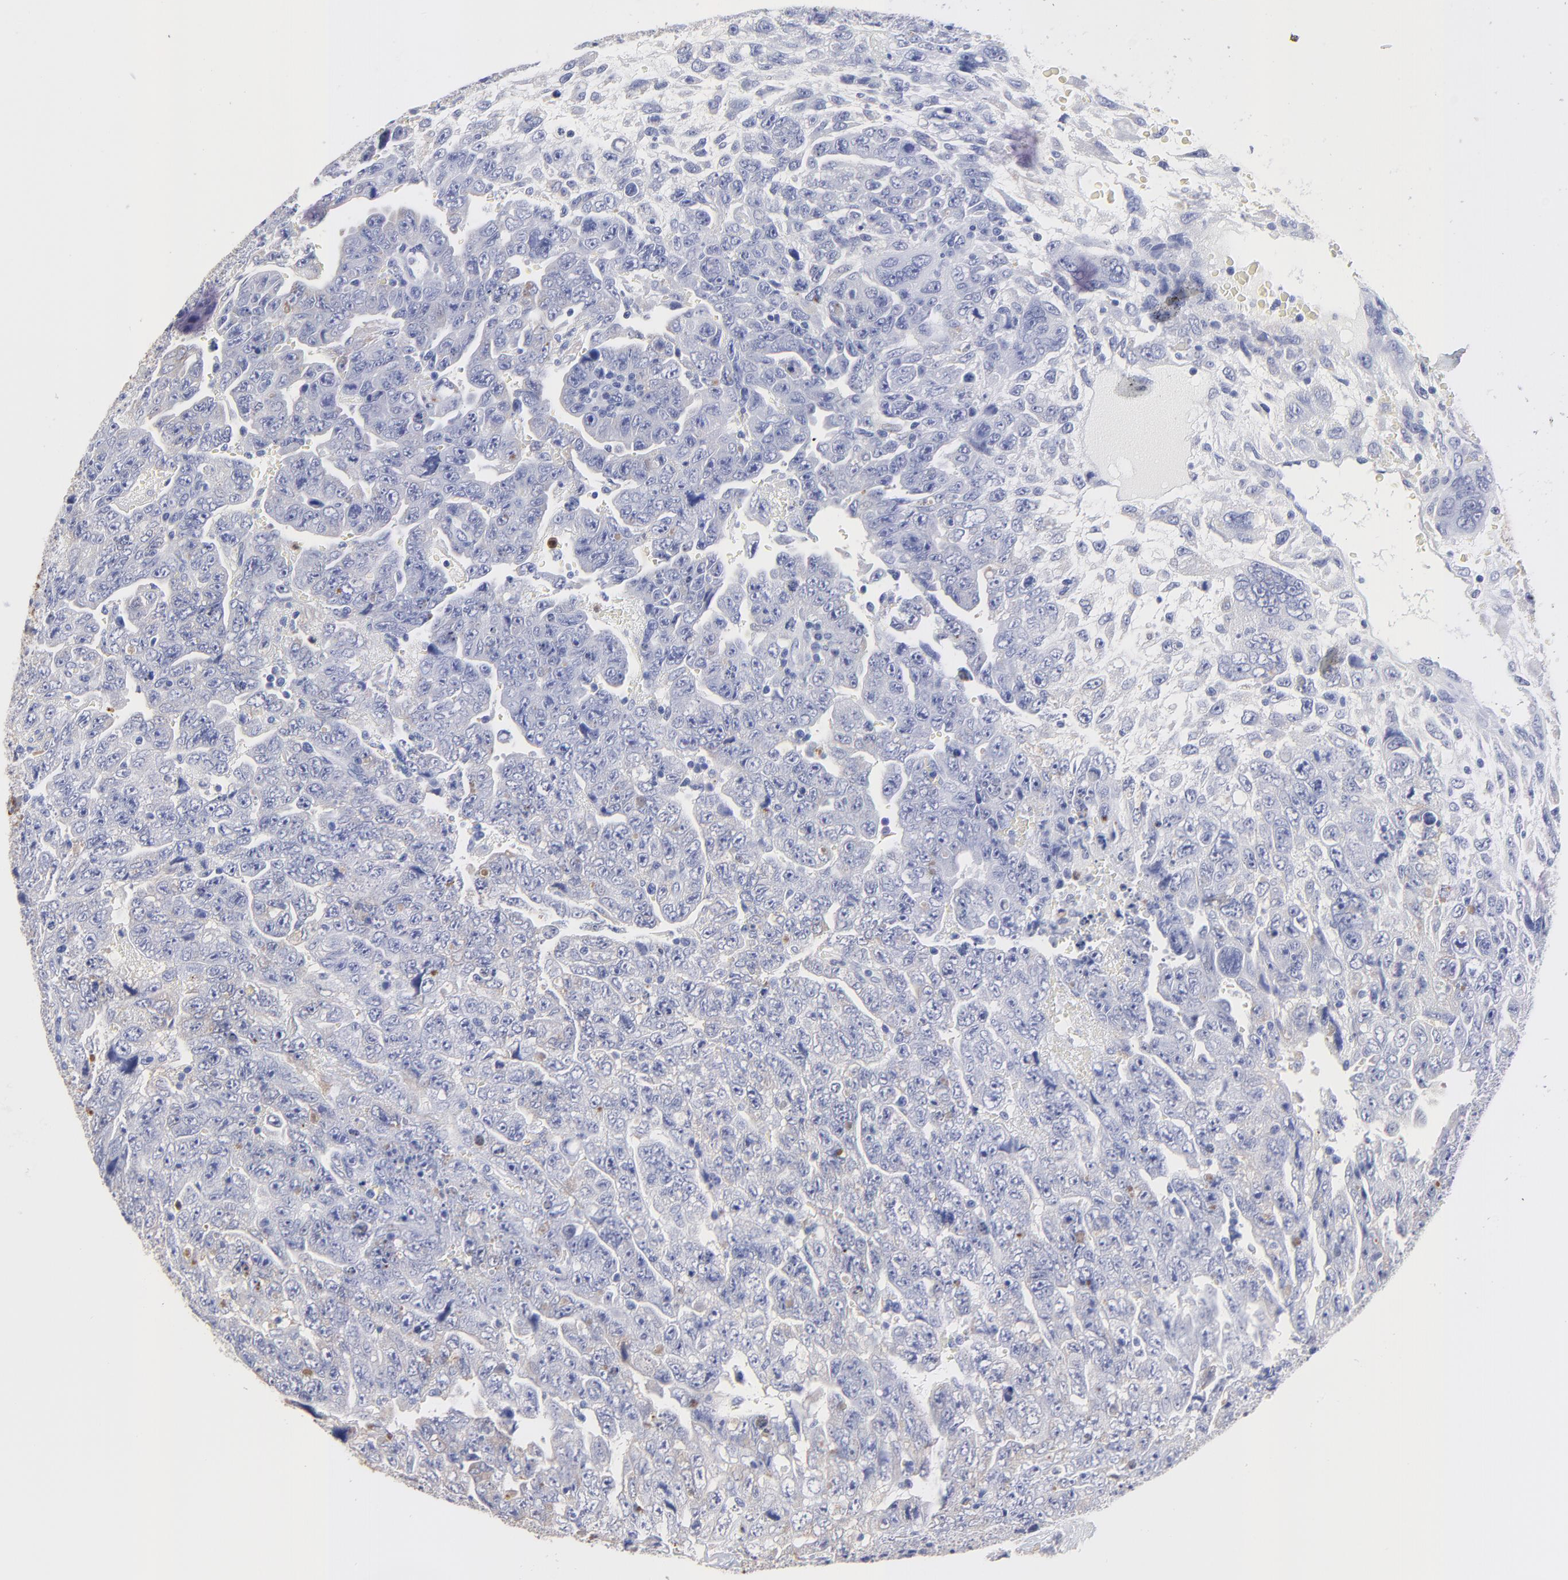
{"staining": {"intensity": "negative", "quantity": "none", "location": "none"}, "tissue": "testis cancer", "cell_type": "Tumor cells", "image_type": "cancer", "snomed": [{"axis": "morphology", "description": "Carcinoma, Embryonal, NOS"}, {"axis": "topography", "description": "Testis"}], "caption": "The histopathology image reveals no significant staining in tumor cells of testis embryonal carcinoma.", "gene": "SMARCA1", "patient": {"sex": "male", "age": 28}}